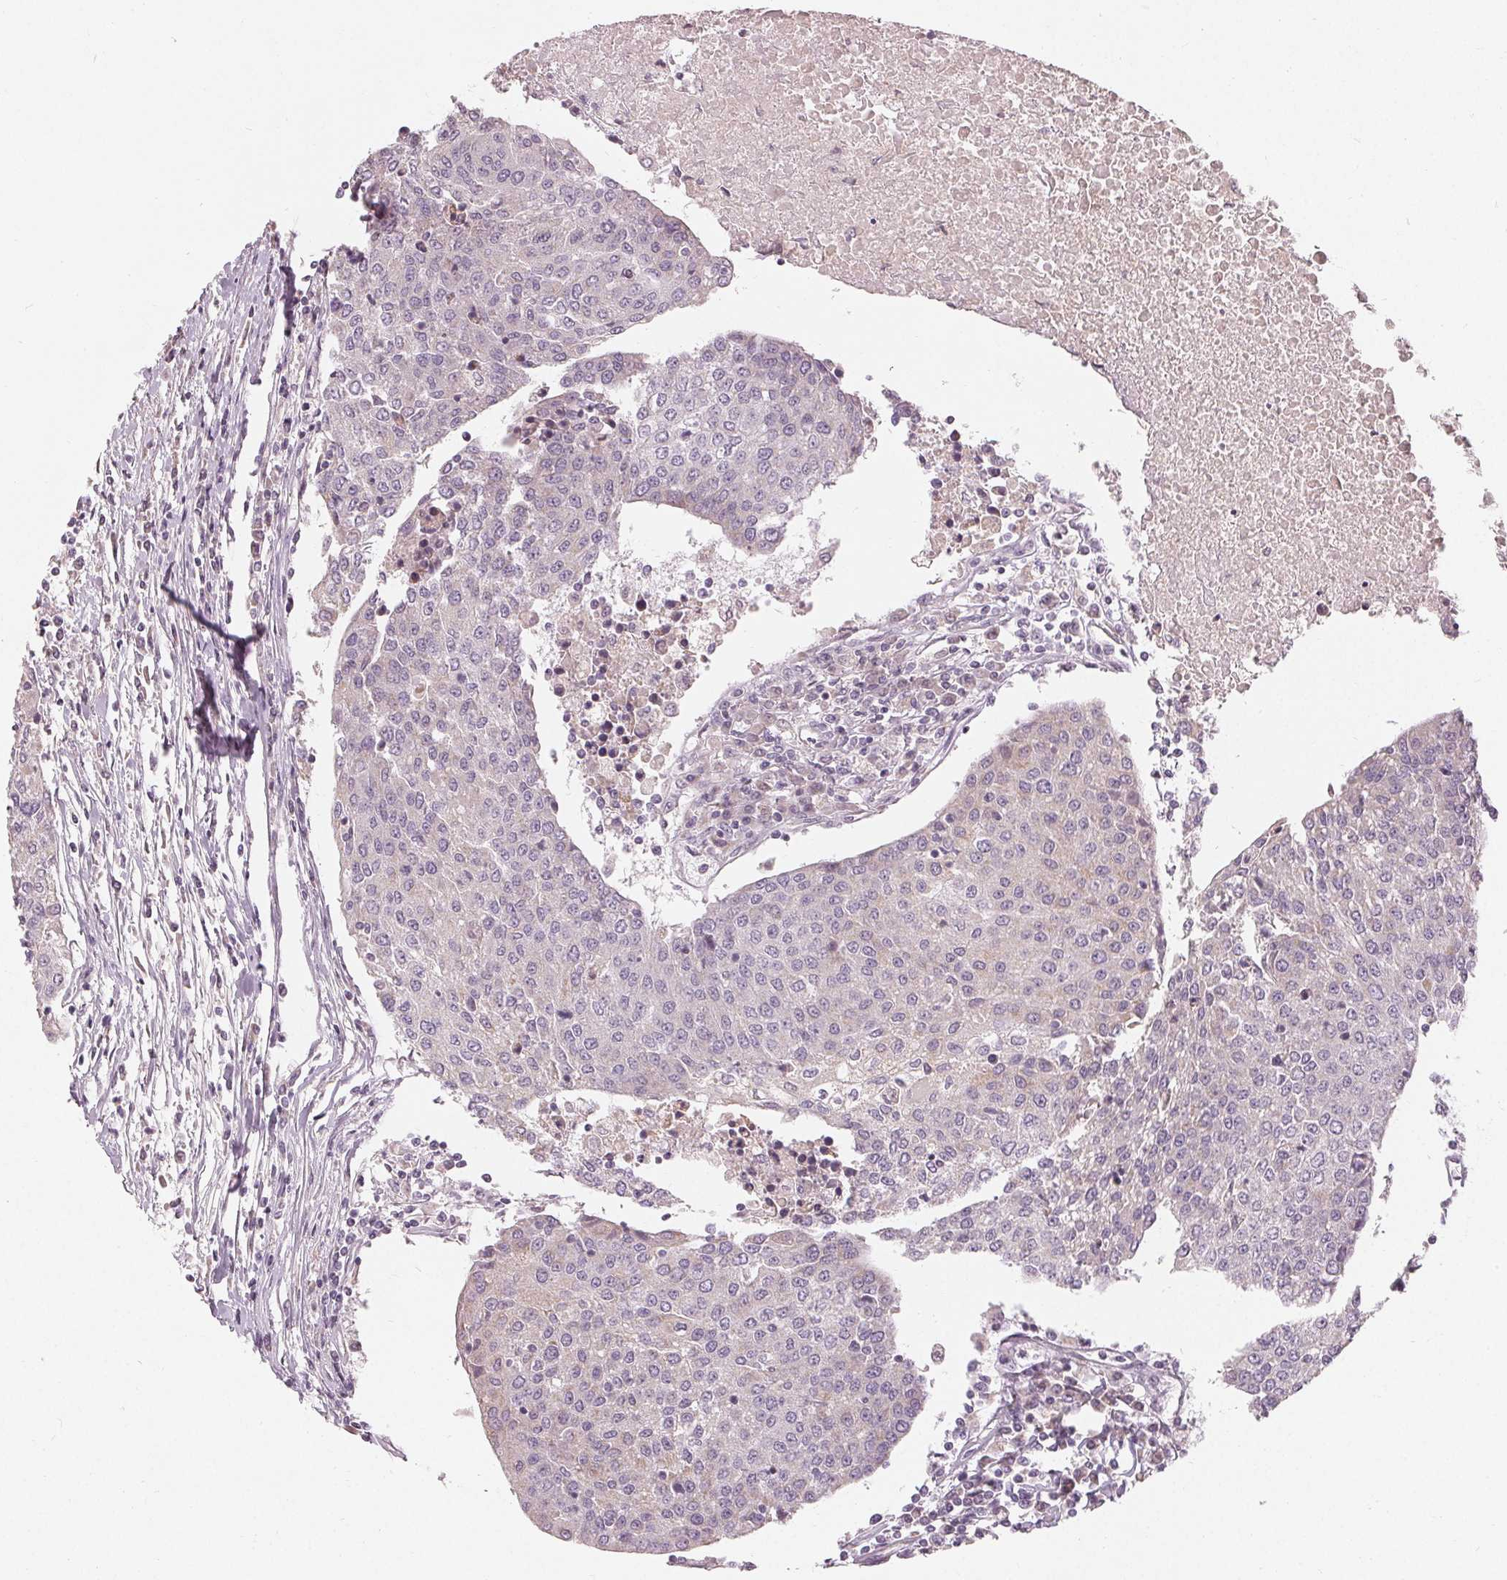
{"staining": {"intensity": "negative", "quantity": "none", "location": "none"}, "tissue": "urothelial cancer", "cell_type": "Tumor cells", "image_type": "cancer", "snomed": [{"axis": "morphology", "description": "Urothelial carcinoma, High grade"}, {"axis": "topography", "description": "Urinary bladder"}], "caption": "Tumor cells show no significant expression in urothelial cancer. (DAB IHC, high magnification).", "gene": "TRIM60", "patient": {"sex": "female", "age": 85}}